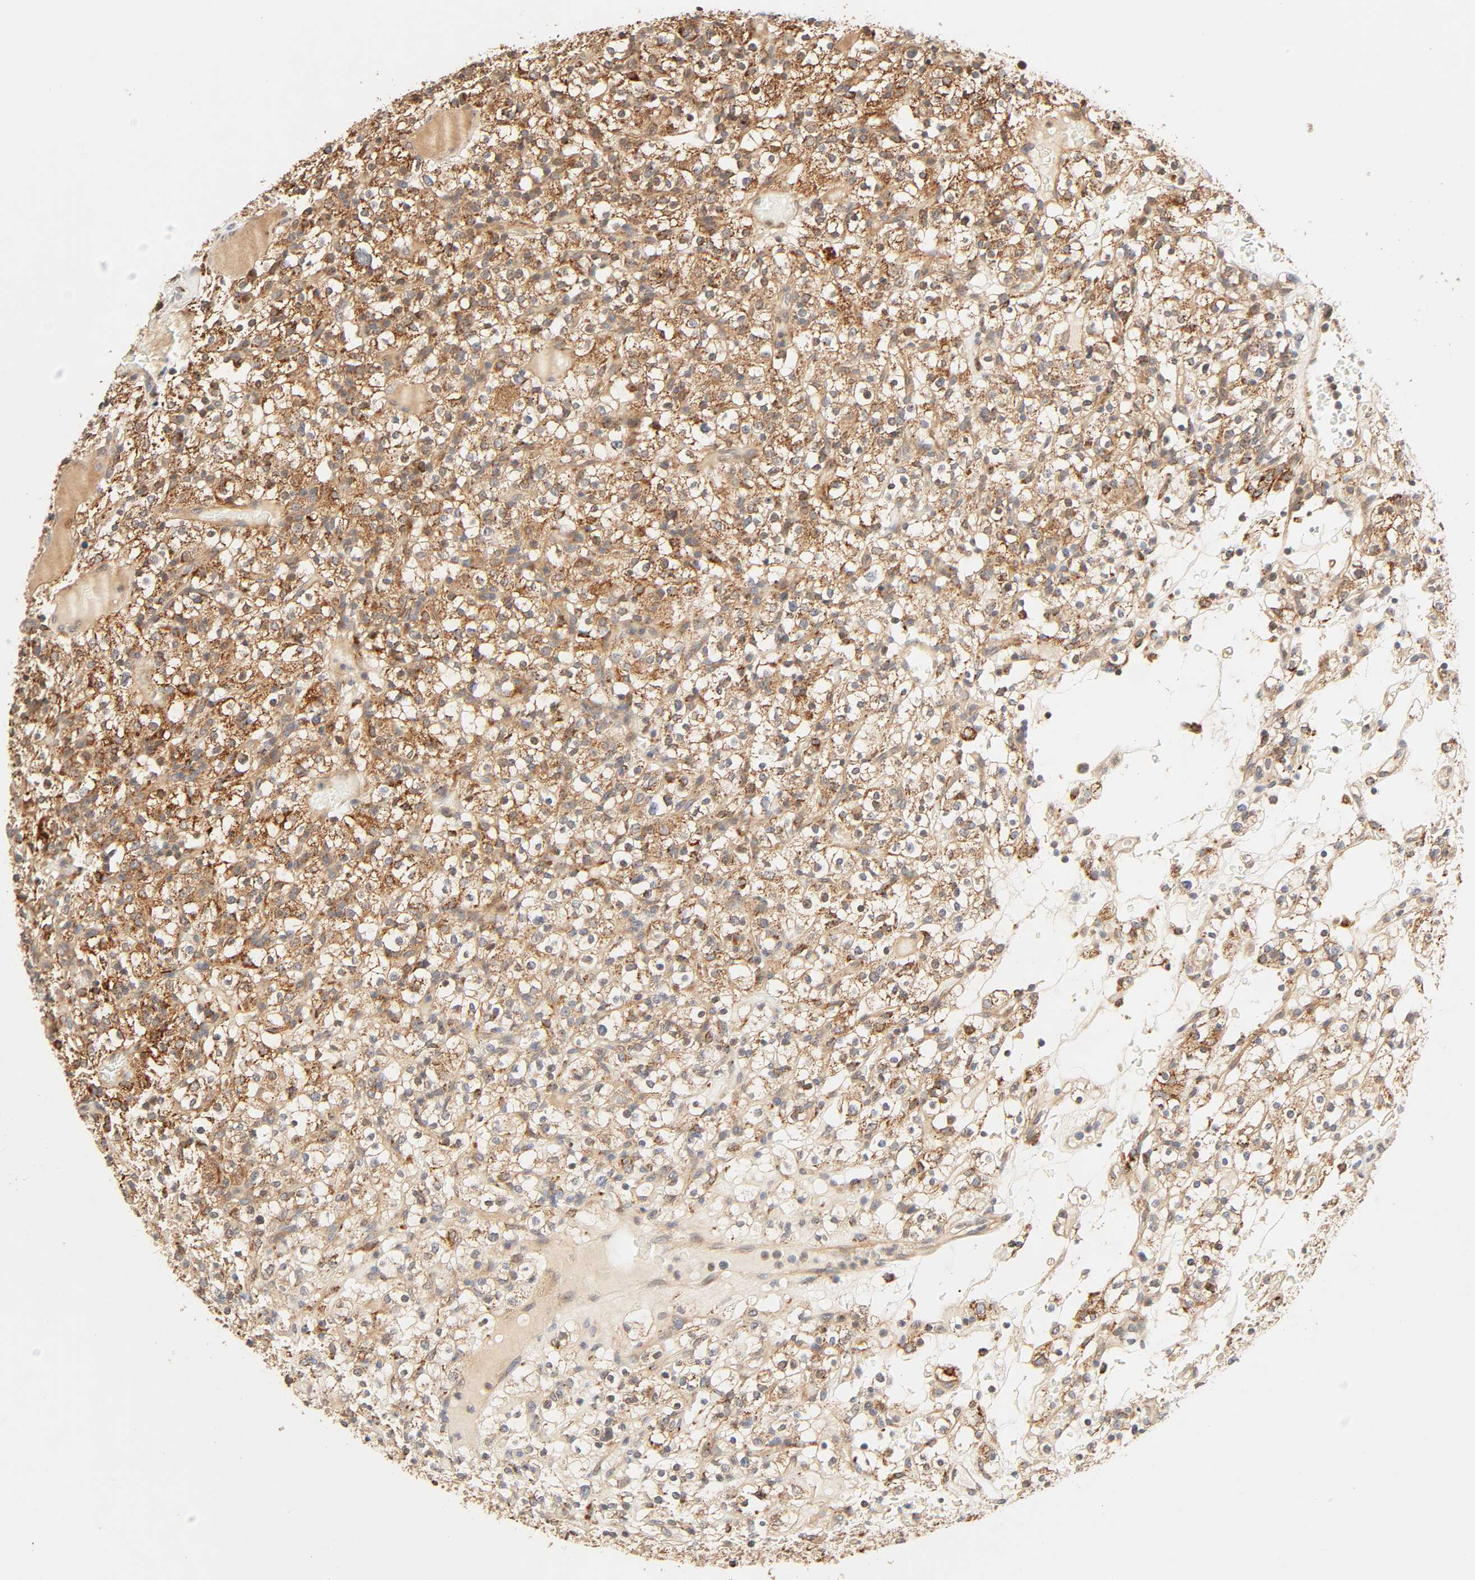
{"staining": {"intensity": "strong", "quantity": ">75%", "location": "cytoplasmic/membranous"}, "tissue": "renal cancer", "cell_type": "Tumor cells", "image_type": "cancer", "snomed": [{"axis": "morphology", "description": "Normal tissue, NOS"}, {"axis": "morphology", "description": "Adenocarcinoma, NOS"}, {"axis": "topography", "description": "Kidney"}], "caption": "Renal cancer (adenocarcinoma) was stained to show a protein in brown. There is high levels of strong cytoplasmic/membranous expression in about >75% of tumor cells. (Brightfield microscopy of DAB IHC at high magnification).", "gene": "MAPK6", "patient": {"sex": "female", "age": 72}}